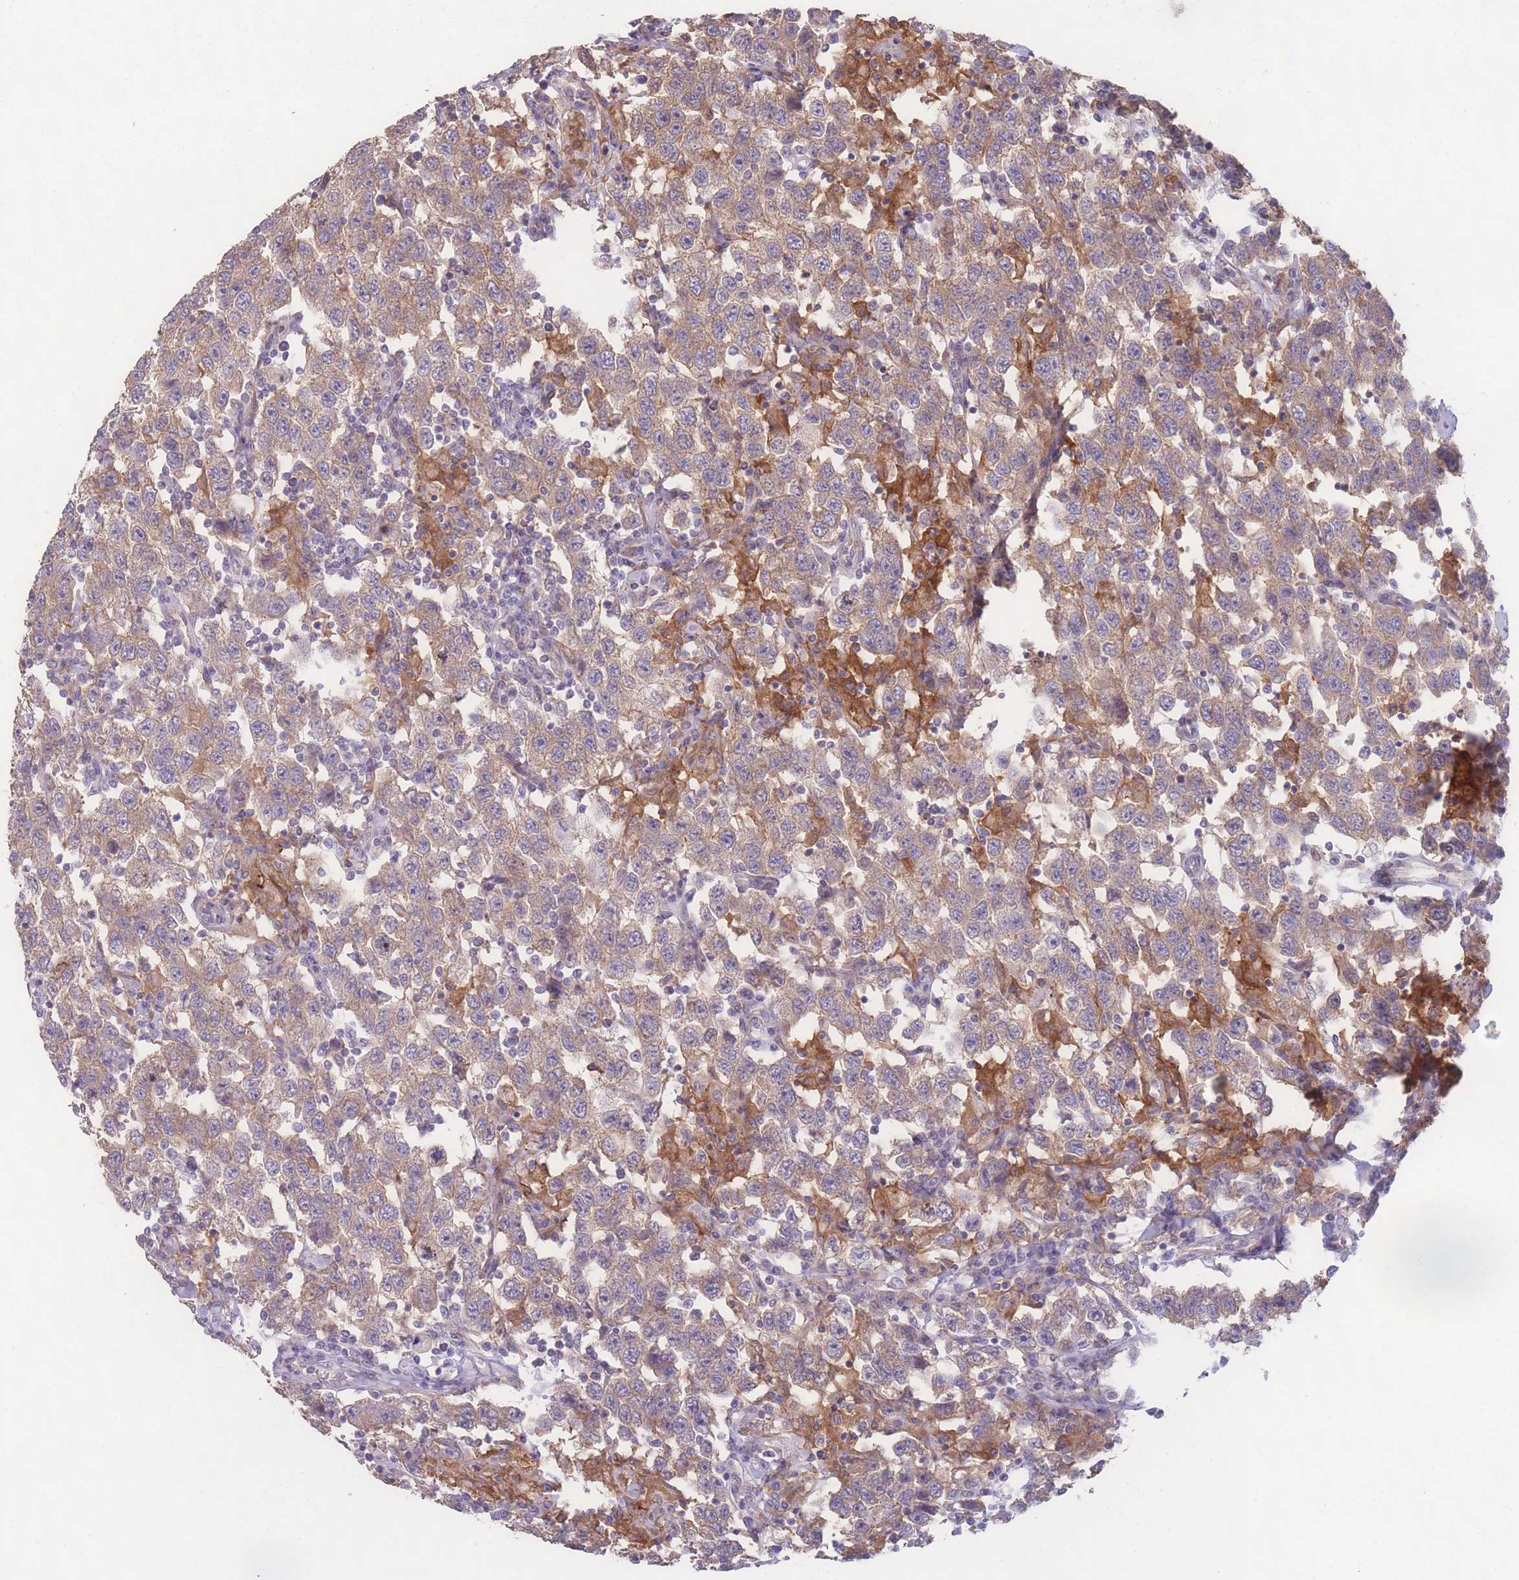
{"staining": {"intensity": "weak", "quantity": ">75%", "location": "cytoplasmic/membranous"}, "tissue": "testis cancer", "cell_type": "Tumor cells", "image_type": "cancer", "snomed": [{"axis": "morphology", "description": "Seminoma, NOS"}, {"axis": "topography", "description": "Testis"}], "caption": "Immunohistochemistry (IHC) (DAB) staining of seminoma (testis) reveals weak cytoplasmic/membranous protein expression in approximately >75% of tumor cells. Ihc stains the protein of interest in brown and the nuclei are stained blue.", "gene": "STEAP3", "patient": {"sex": "male", "age": 41}}